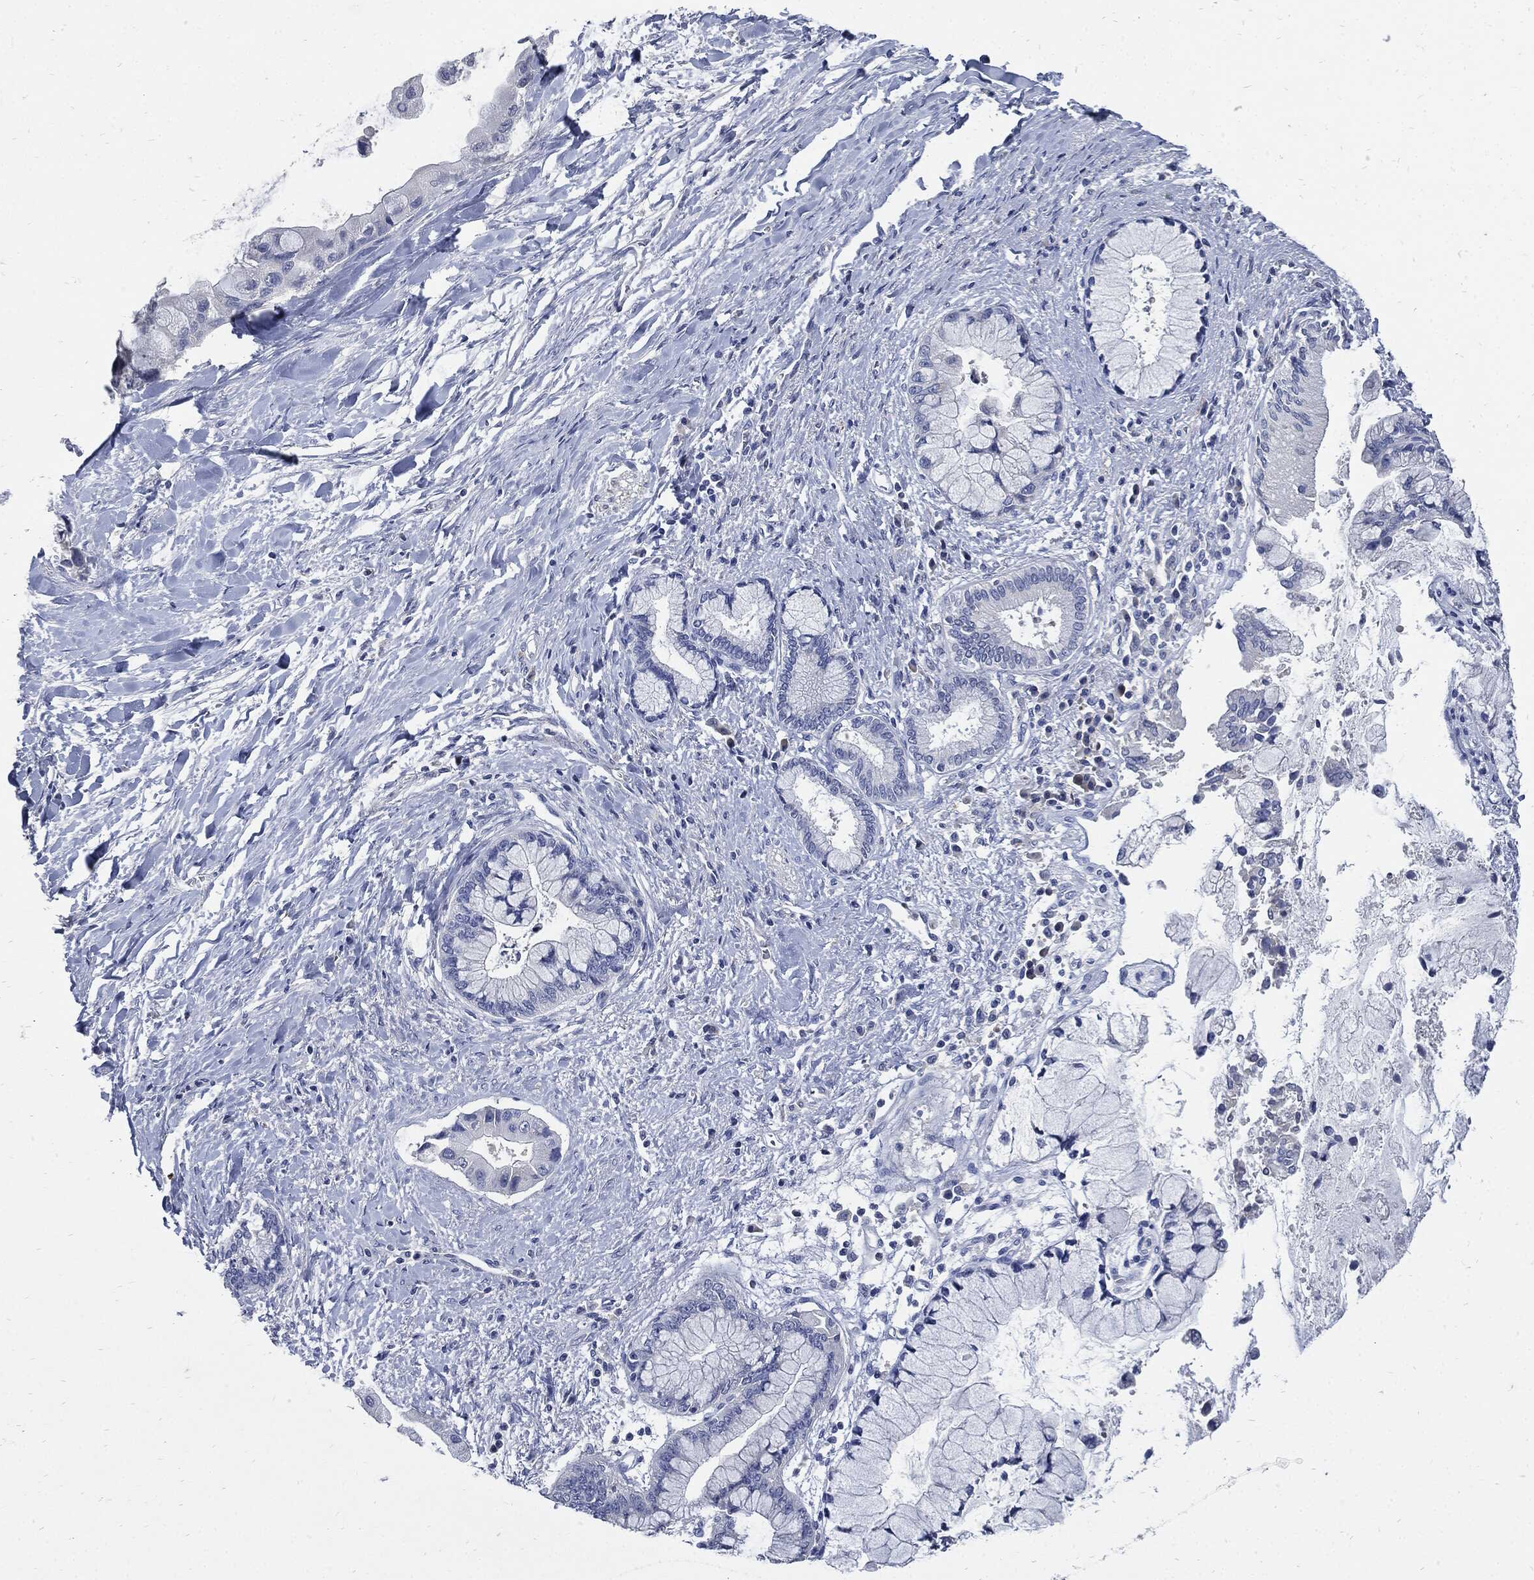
{"staining": {"intensity": "negative", "quantity": "none", "location": "none"}, "tissue": "liver cancer", "cell_type": "Tumor cells", "image_type": "cancer", "snomed": [{"axis": "morphology", "description": "Normal tissue, NOS"}, {"axis": "morphology", "description": "Cholangiocarcinoma"}, {"axis": "topography", "description": "Liver"}, {"axis": "topography", "description": "Peripheral nerve tissue"}], "caption": "IHC of liver cholangiocarcinoma shows no positivity in tumor cells.", "gene": "CPE", "patient": {"sex": "male", "age": 50}}